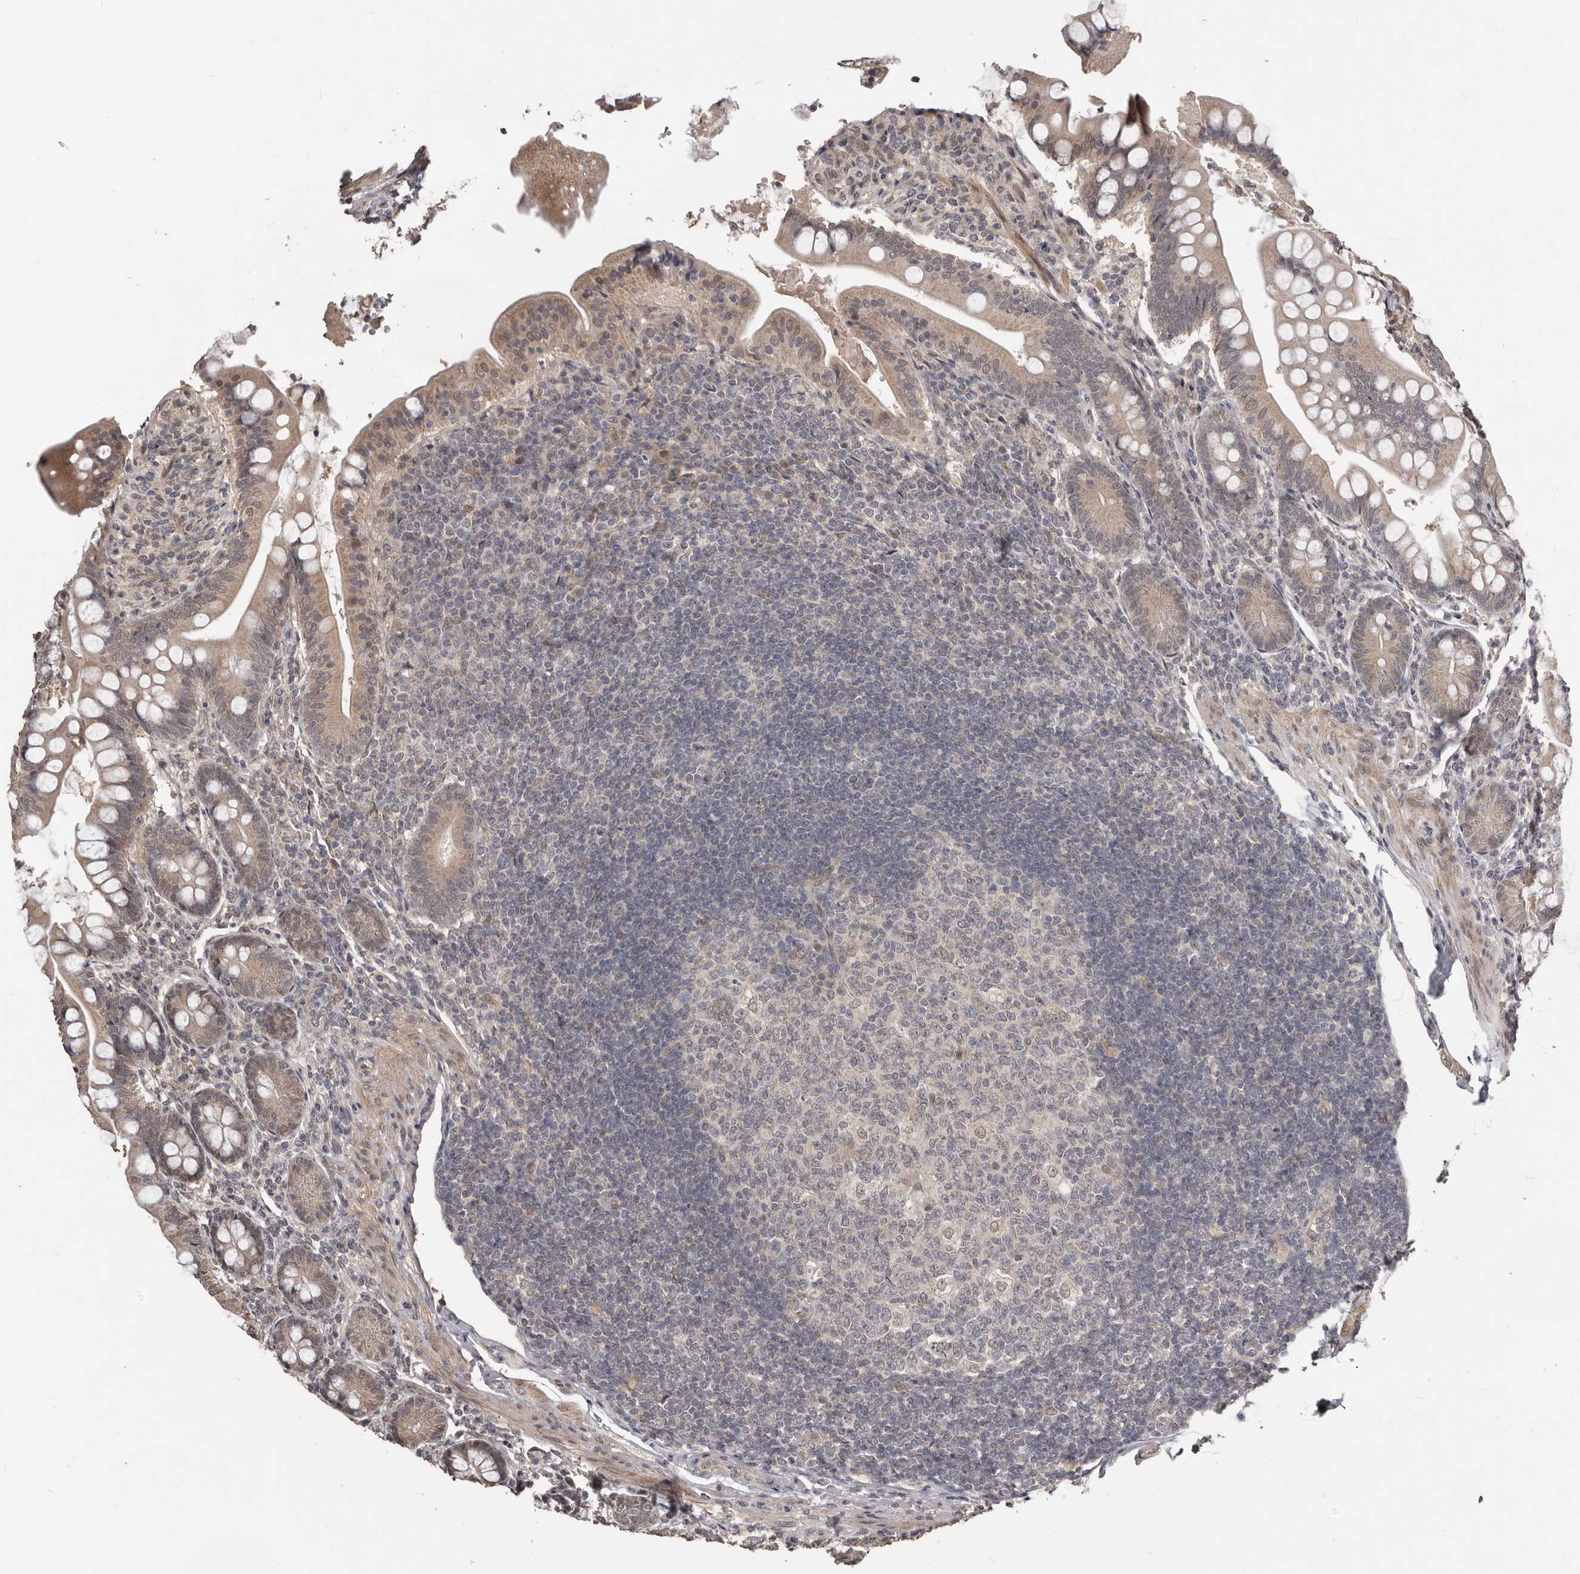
{"staining": {"intensity": "moderate", "quantity": ">75%", "location": "cytoplasmic/membranous"}, "tissue": "small intestine", "cell_type": "Glandular cells", "image_type": "normal", "snomed": [{"axis": "morphology", "description": "Normal tissue, NOS"}, {"axis": "topography", "description": "Small intestine"}], "caption": "DAB (3,3'-diaminobenzidine) immunohistochemical staining of normal small intestine shows moderate cytoplasmic/membranous protein positivity in about >75% of glandular cells. The protein of interest is stained brown, and the nuclei are stained in blue (DAB (3,3'-diaminobenzidine) IHC with brightfield microscopy, high magnification).", "gene": "ZFP14", "patient": {"sex": "male", "age": 7}}